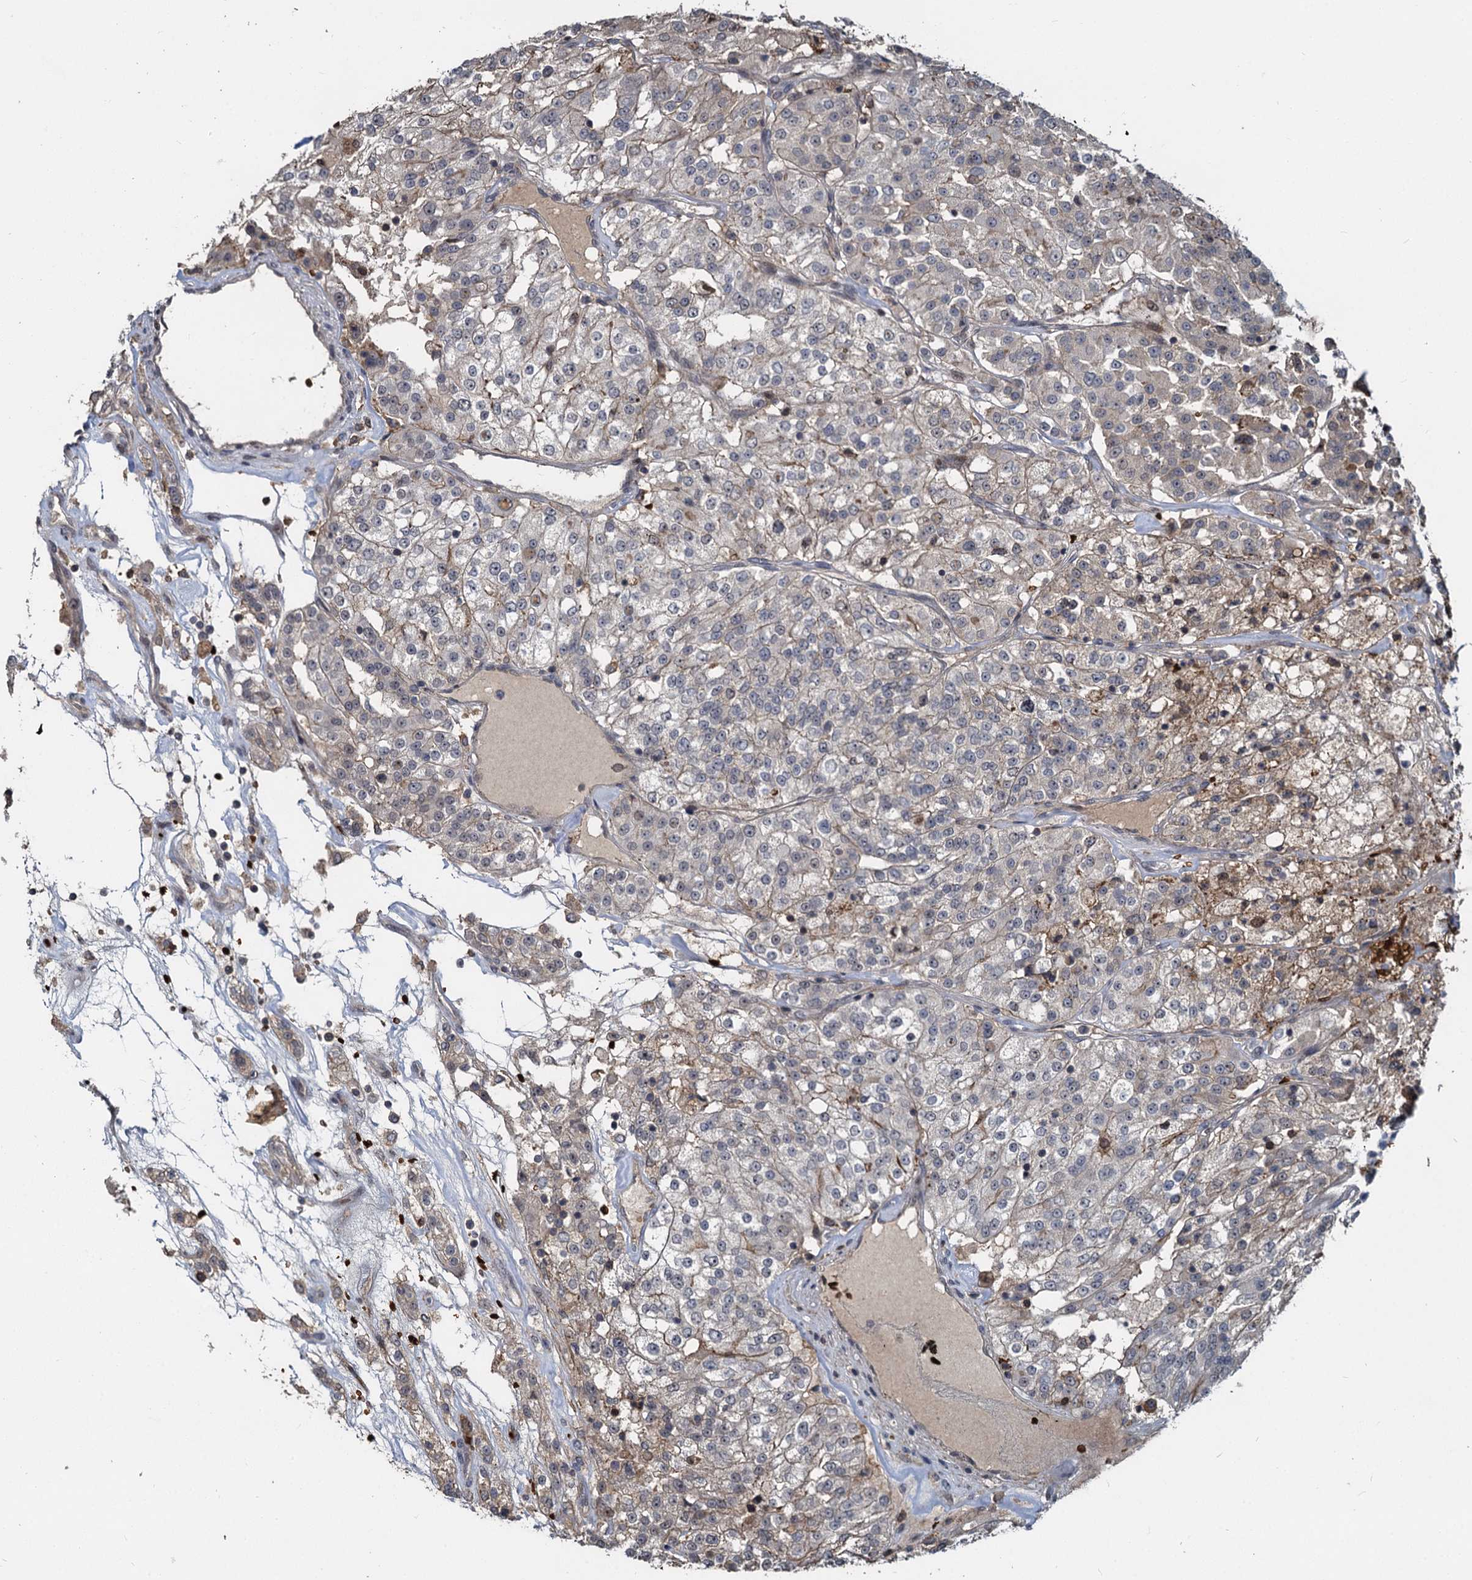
{"staining": {"intensity": "weak", "quantity": "<25%", "location": "cytoplasmic/membranous"}, "tissue": "renal cancer", "cell_type": "Tumor cells", "image_type": "cancer", "snomed": [{"axis": "morphology", "description": "Adenocarcinoma, NOS"}, {"axis": "topography", "description": "Kidney"}], "caption": "IHC image of human renal cancer (adenocarcinoma) stained for a protein (brown), which displays no expression in tumor cells.", "gene": "FANCI", "patient": {"sex": "female", "age": 63}}